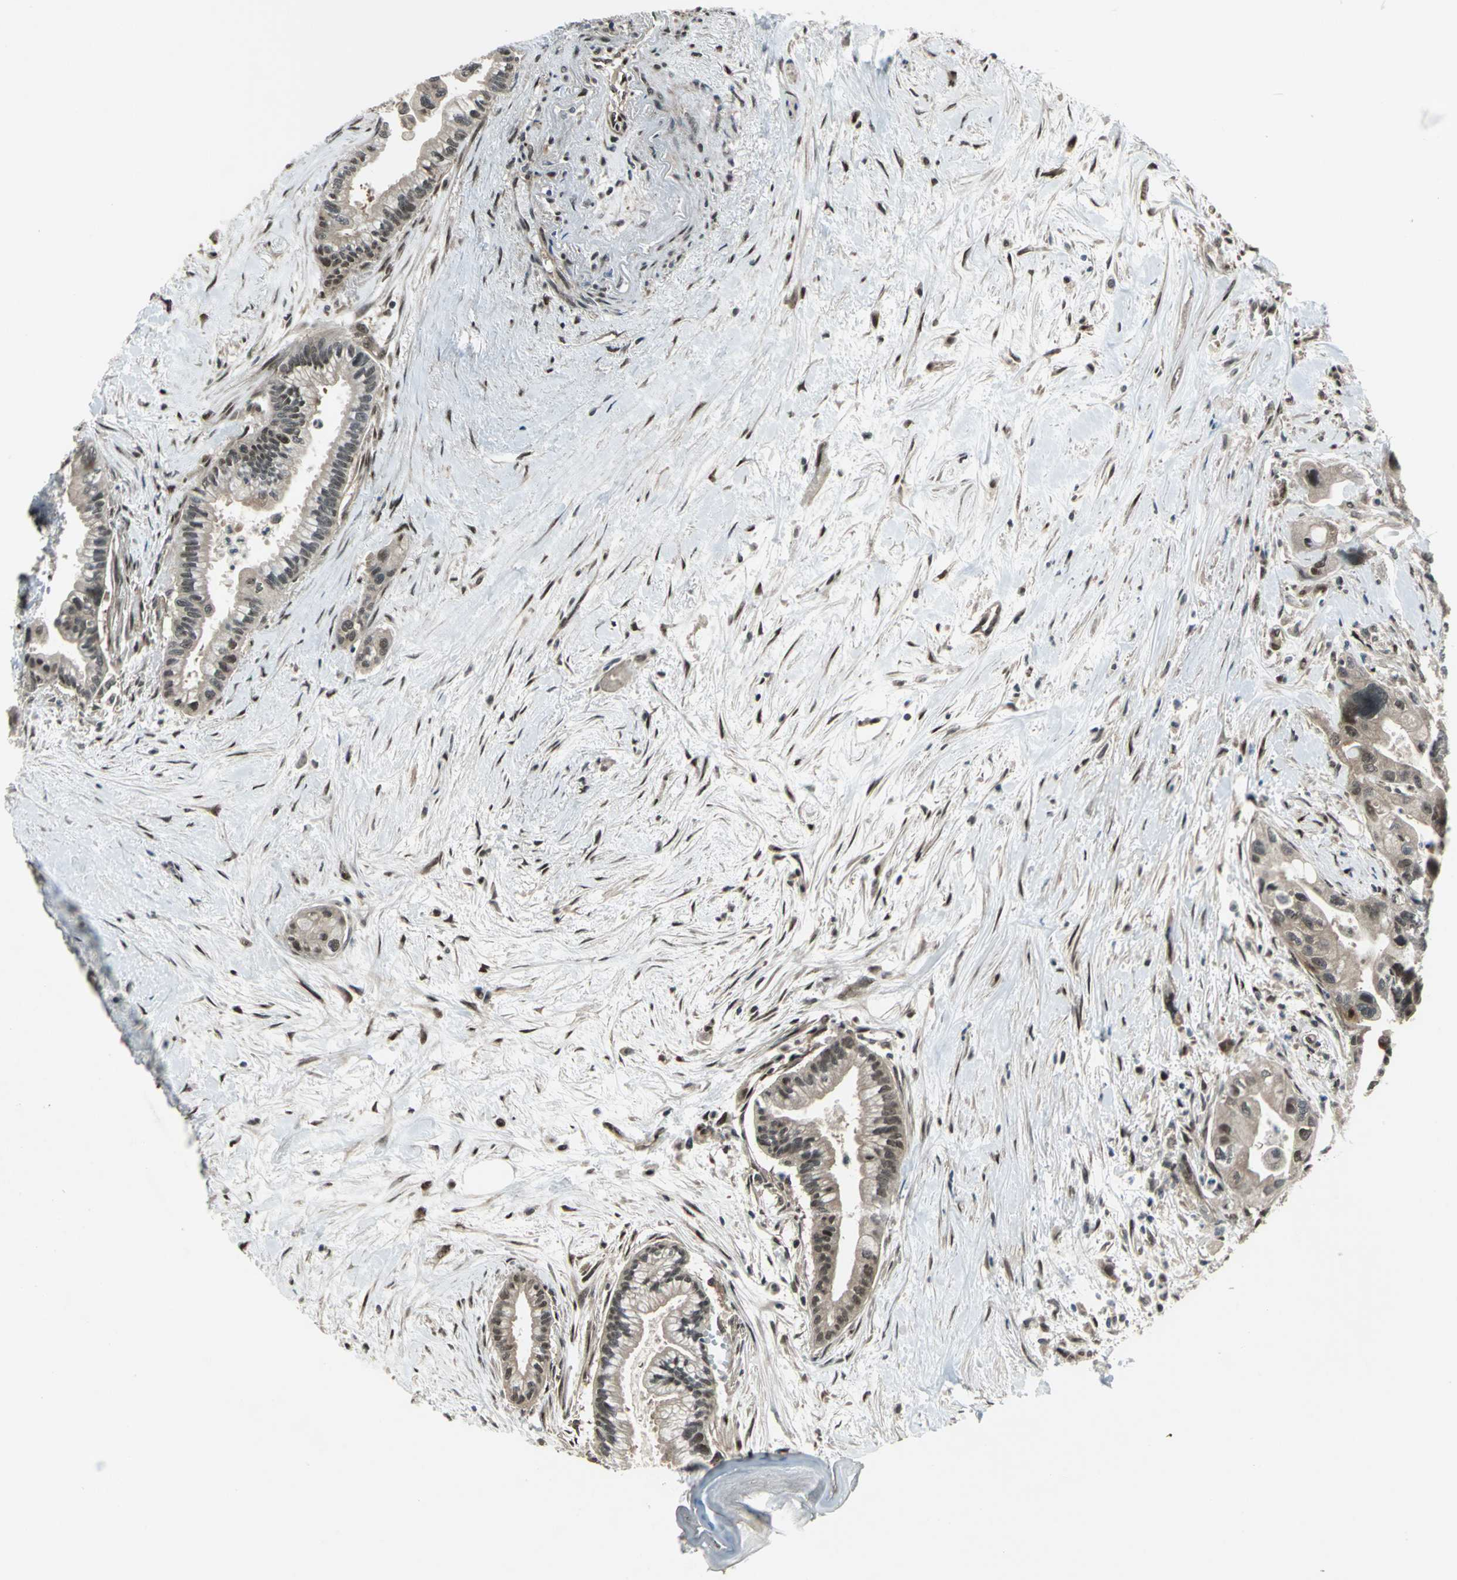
{"staining": {"intensity": "weak", "quantity": ">75%", "location": "cytoplasmic/membranous,nuclear"}, "tissue": "pancreatic cancer", "cell_type": "Tumor cells", "image_type": "cancer", "snomed": [{"axis": "morphology", "description": "Adenocarcinoma, NOS"}, {"axis": "topography", "description": "Pancreas"}], "caption": "Immunohistochemical staining of pancreatic cancer (adenocarcinoma) demonstrates weak cytoplasmic/membranous and nuclear protein expression in about >75% of tumor cells.", "gene": "COPS5", "patient": {"sex": "male", "age": 70}}